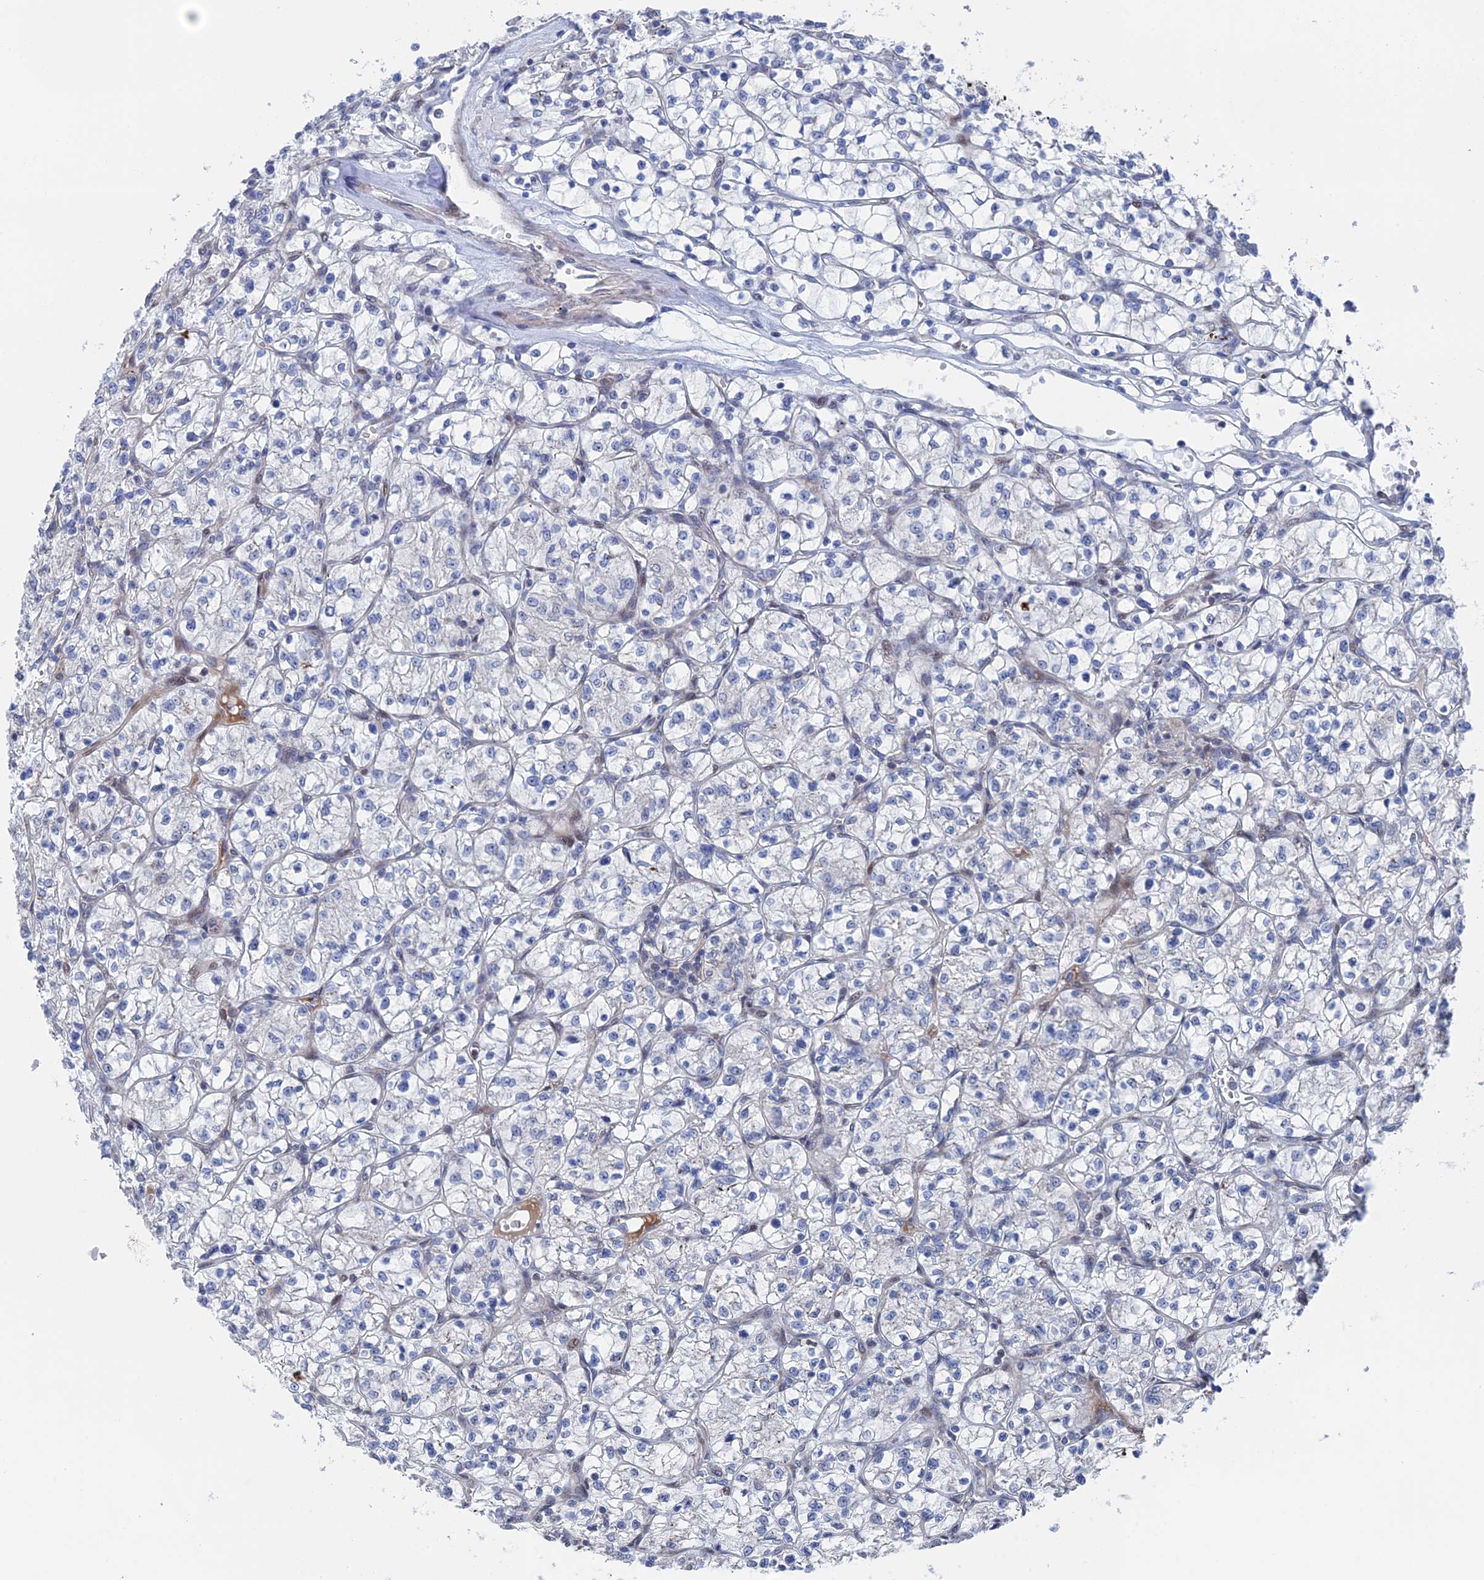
{"staining": {"intensity": "negative", "quantity": "none", "location": "none"}, "tissue": "renal cancer", "cell_type": "Tumor cells", "image_type": "cancer", "snomed": [{"axis": "morphology", "description": "Adenocarcinoma, NOS"}, {"axis": "topography", "description": "Kidney"}], "caption": "Immunohistochemical staining of human renal cancer reveals no significant positivity in tumor cells. Brightfield microscopy of IHC stained with DAB (brown) and hematoxylin (blue), captured at high magnification.", "gene": "IL7", "patient": {"sex": "female", "age": 64}}